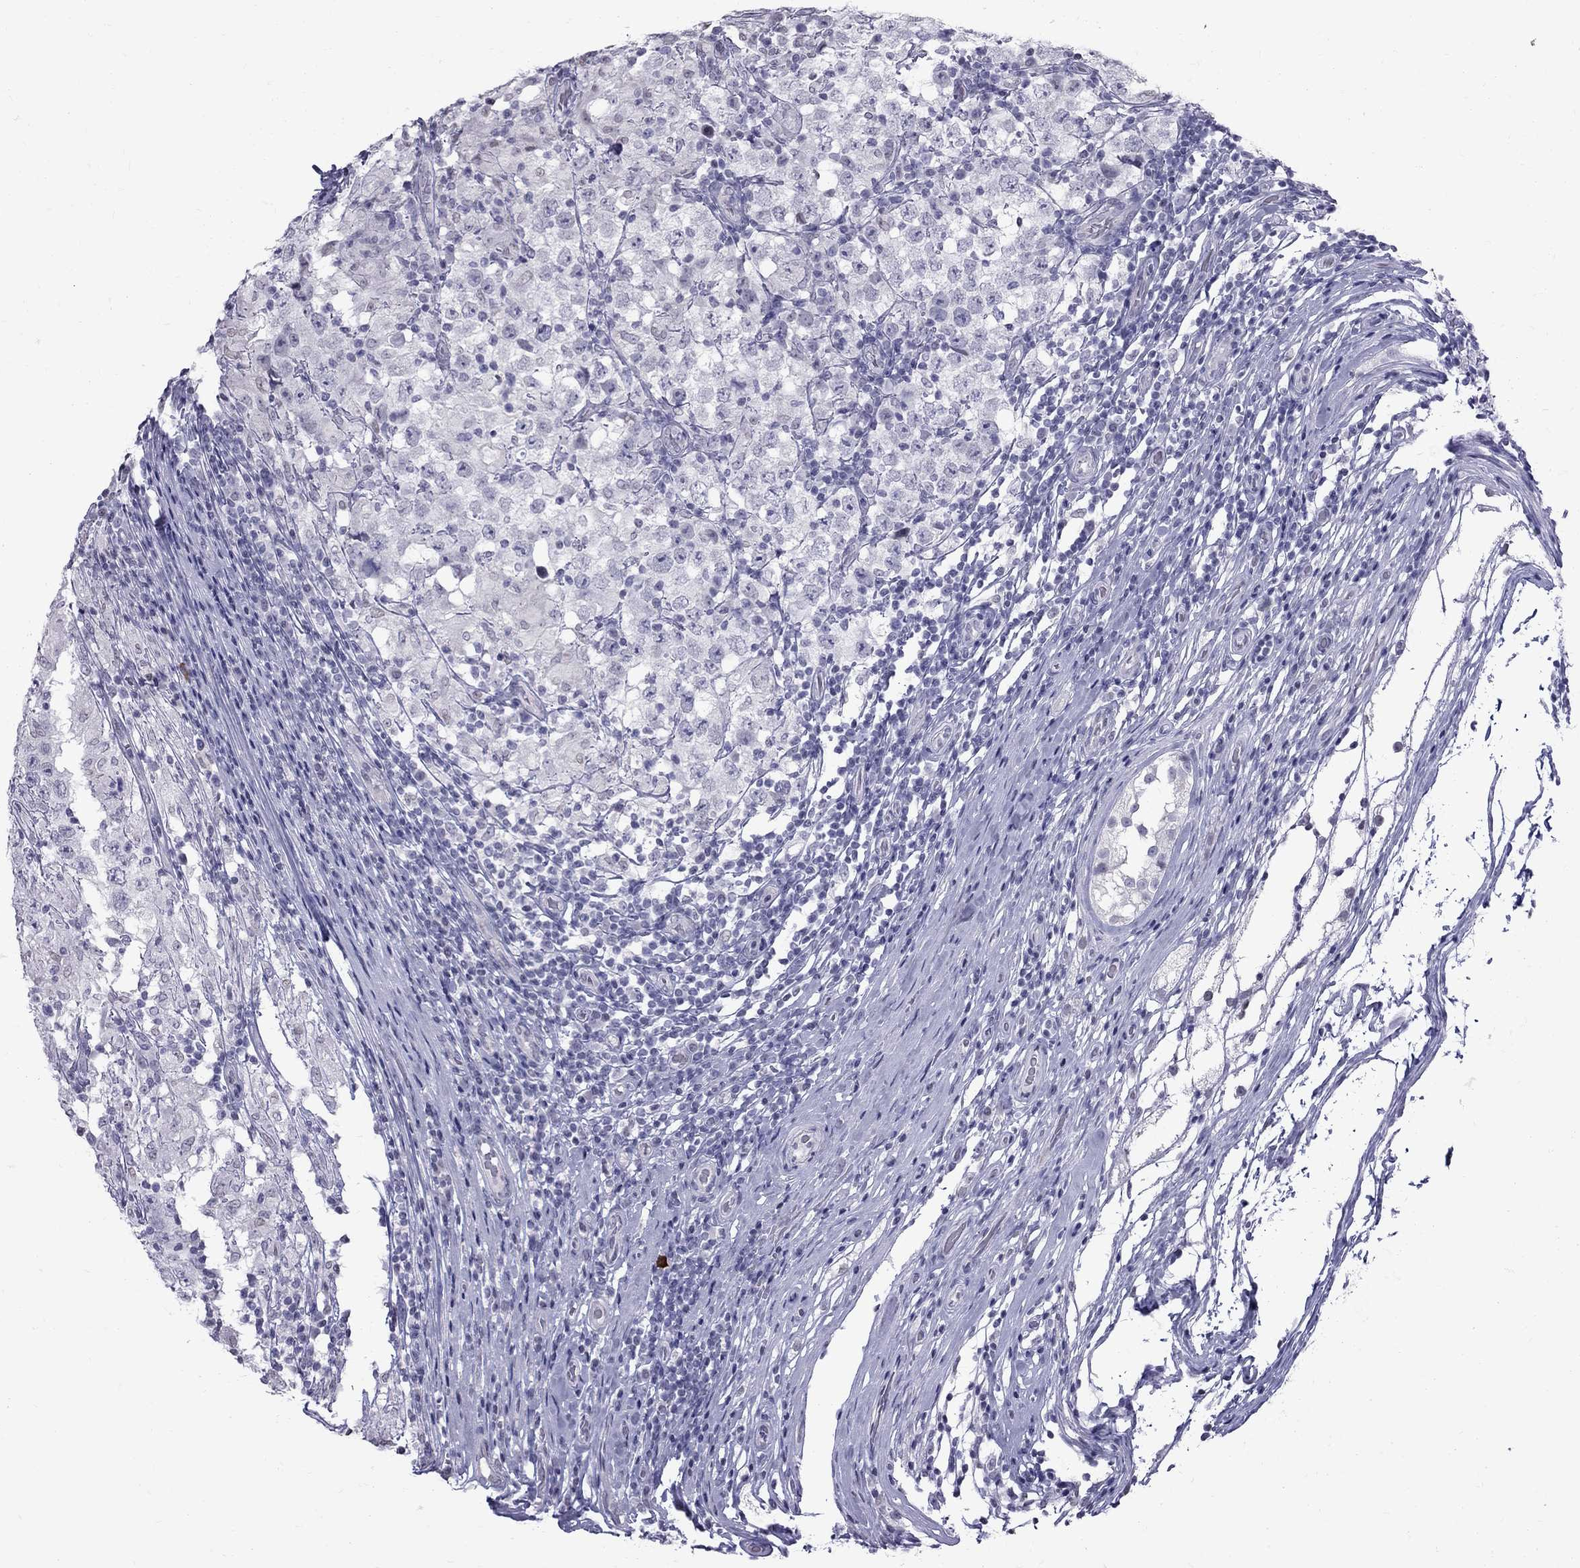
{"staining": {"intensity": "negative", "quantity": "none", "location": "none"}, "tissue": "testis cancer", "cell_type": "Tumor cells", "image_type": "cancer", "snomed": [{"axis": "morphology", "description": "Seminoma, NOS"}, {"axis": "morphology", "description": "Carcinoma, Embryonal, NOS"}, {"axis": "topography", "description": "Testis"}], "caption": "The image demonstrates no staining of tumor cells in testis embryonal carcinoma. (DAB (3,3'-diaminobenzidine) immunohistochemistry (IHC) with hematoxylin counter stain).", "gene": "MUC15", "patient": {"sex": "male", "age": 41}}